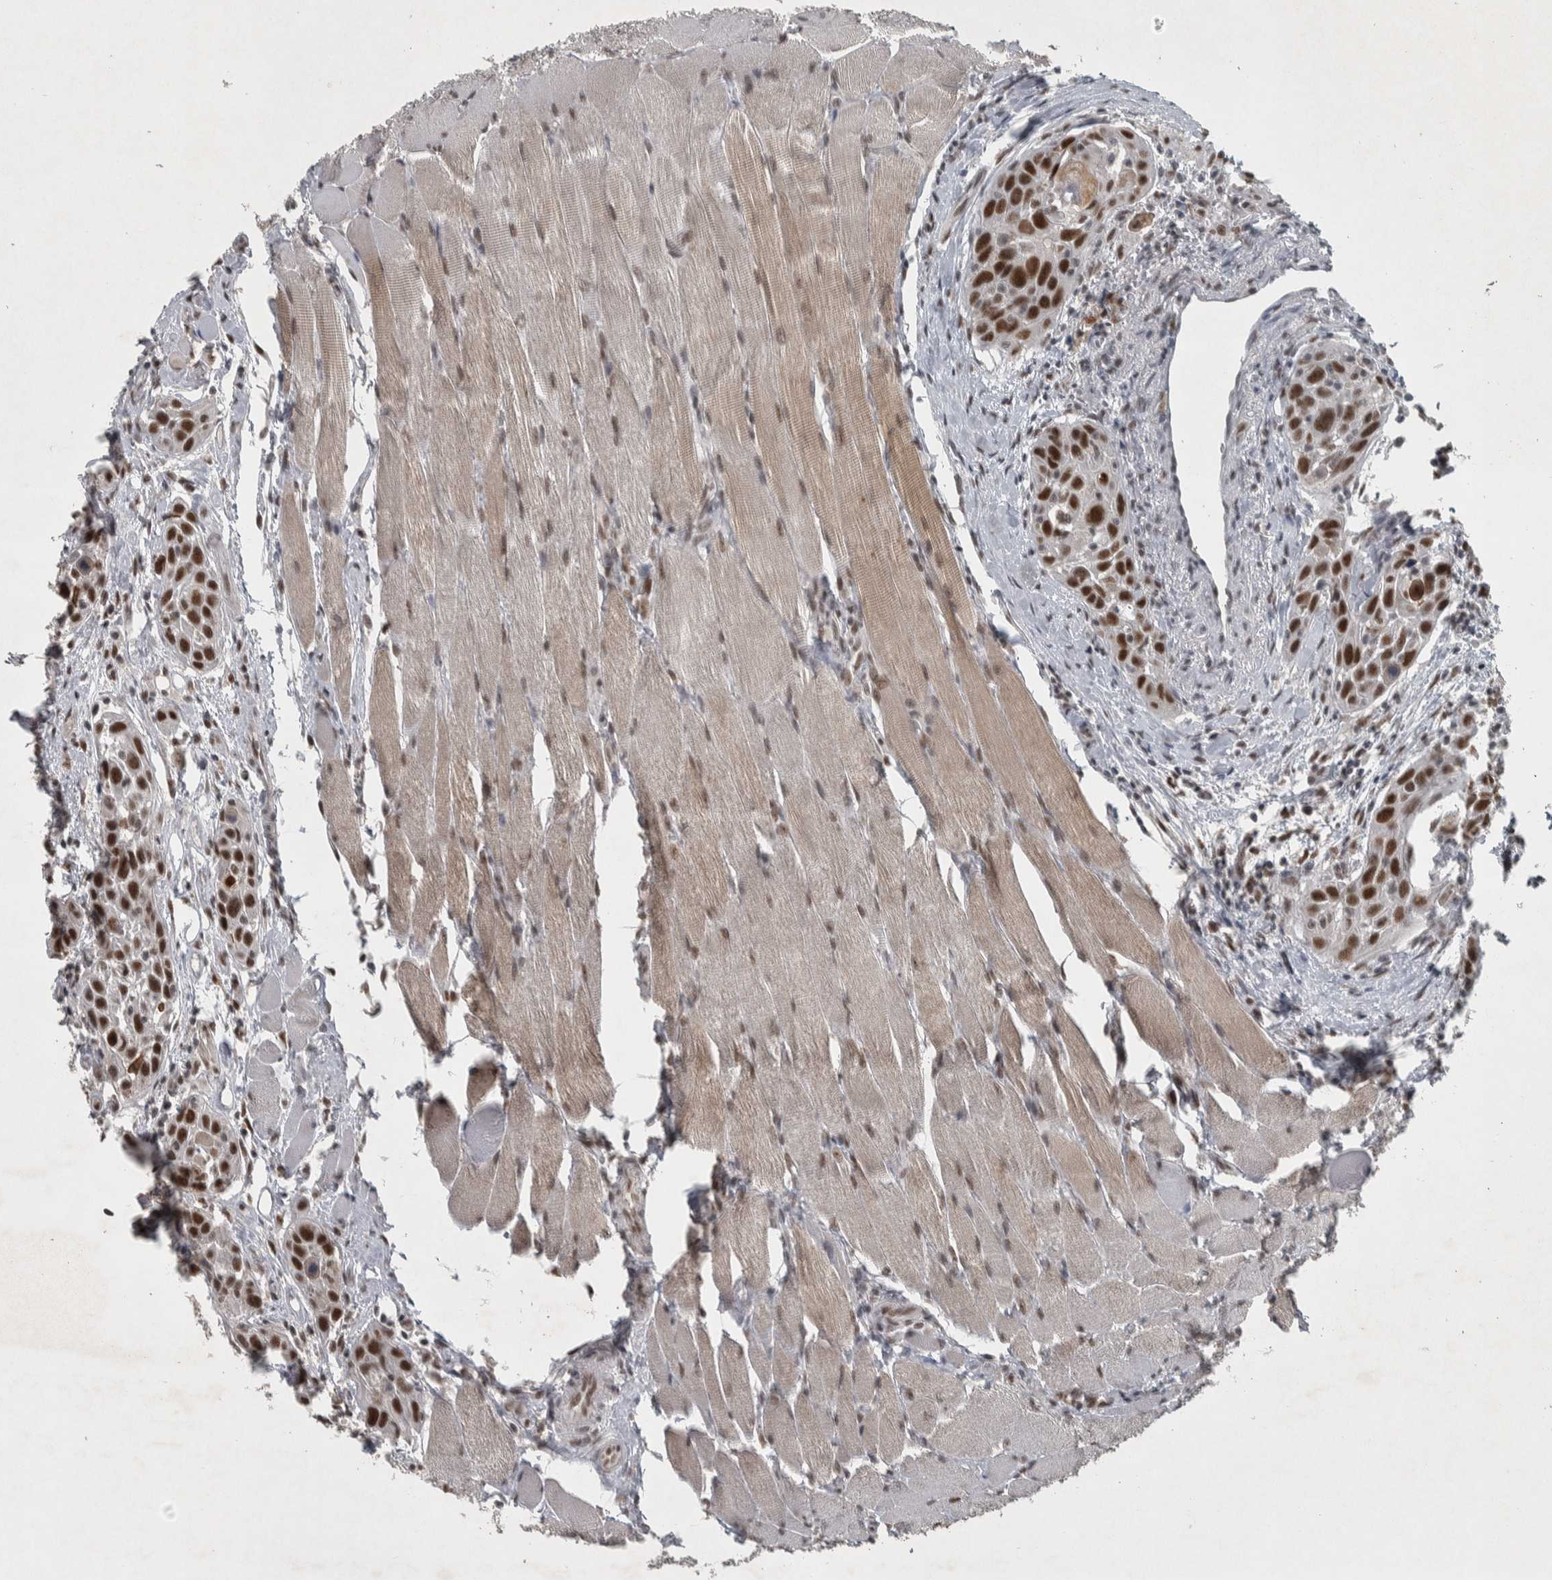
{"staining": {"intensity": "strong", "quantity": ">75%", "location": "nuclear"}, "tissue": "head and neck cancer", "cell_type": "Tumor cells", "image_type": "cancer", "snomed": [{"axis": "morphology", "description": "Squamous cell carcinoma, NOS"}, {"axis": "topography", "description": "Oral tissue"}, {"axis": "topography", "description": "Head-Neck"}], "caption": "Immunohistochemistry (IHC) histopathology image of neoplastic tissue: head and neck cancer stained using IHC exhibits high levels of strong protein expression localized specifically in the nuclear of tumor cells, appearing as a nuclear brown color.", "gene": "DDX42", "patient": {"sex": "female", "age": 50}}